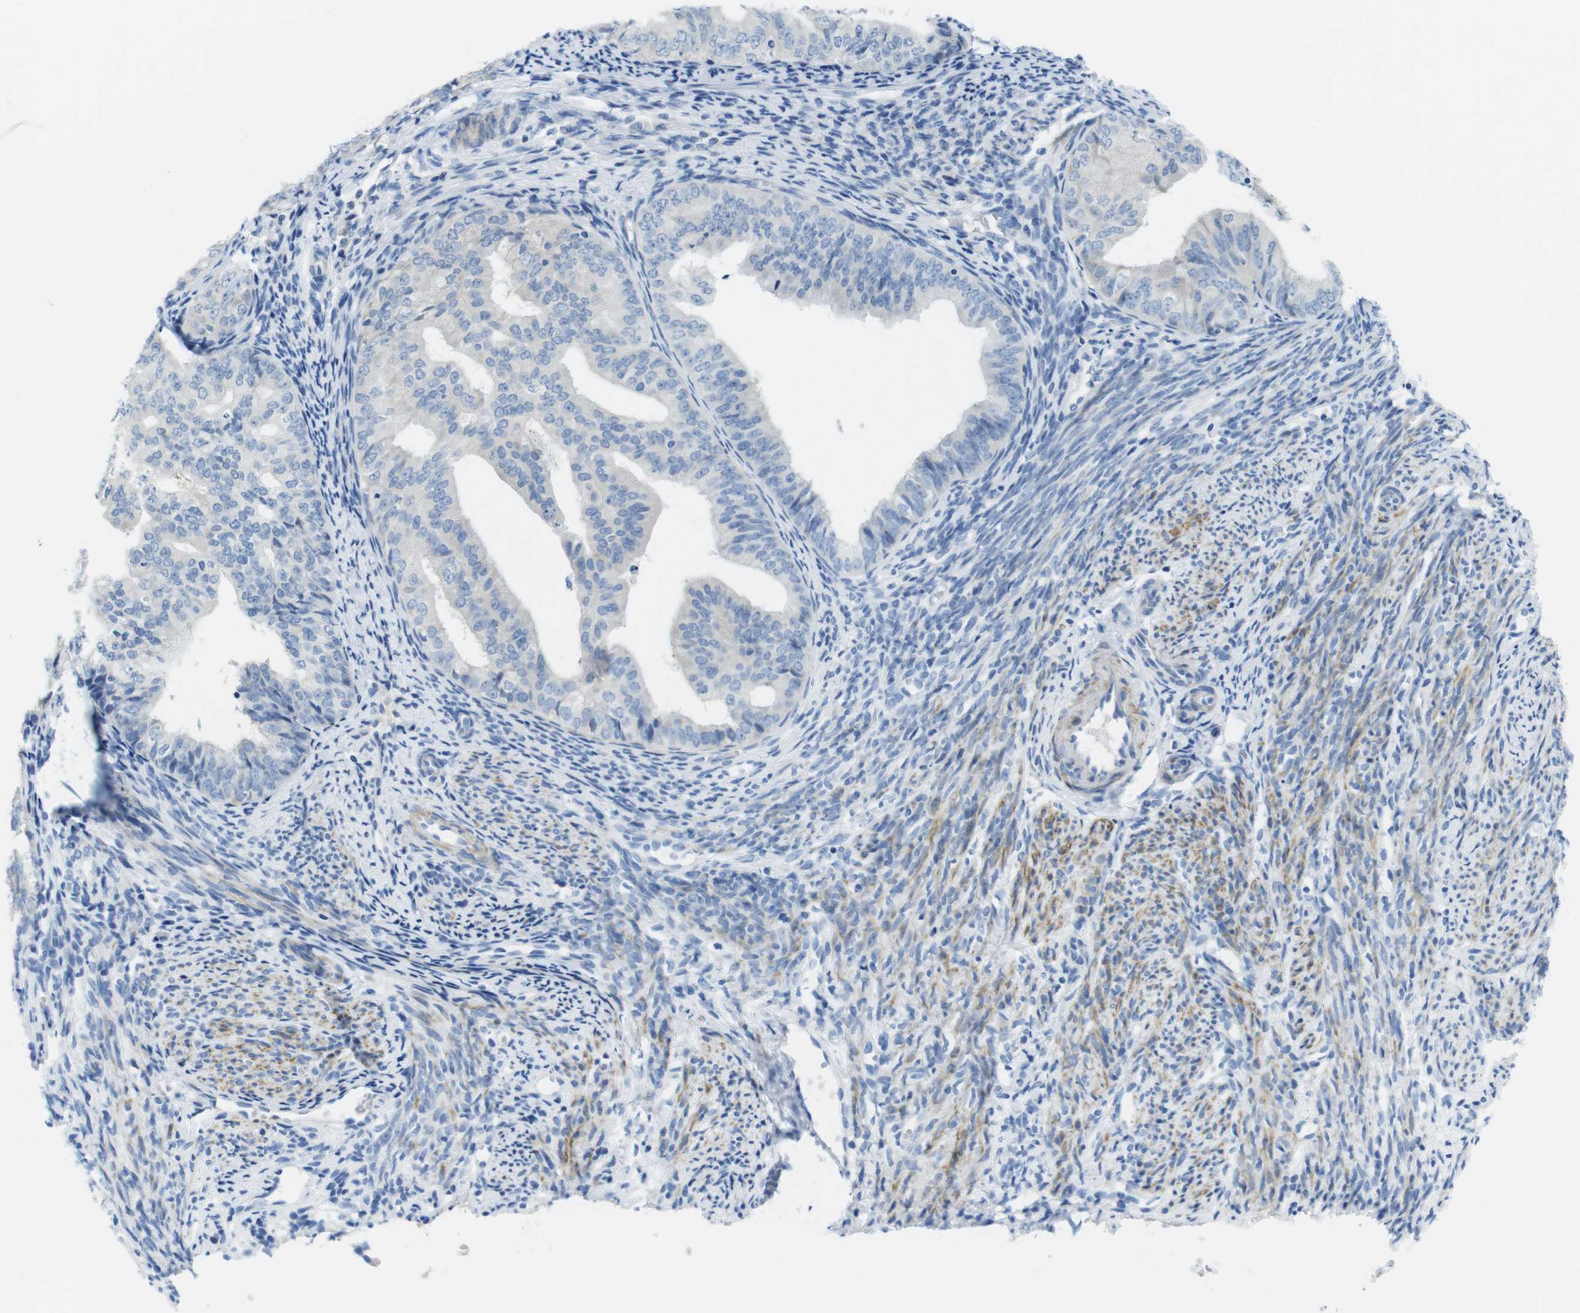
{"staining": {"intensity": "negative", "quantity": "none", "location": "none"}, "tissue": "endometrial cancer", "cell_type": "Tumor cells", "image_type": "cancer", "snomed": [{"axis": "morphology", "description": "Adenocarcinoma, NOS"}, {"axis": "topography", "description": "Endometrium"}], "caption": "The photomicrograph reveals no significant expression in tumor cells of adenocarcinoma (endometrial). (DAB (3,3'-diaminobenzidine) immunohistochemistry (IHC) visualized using brightfield microscopy, high magnification).", "gene": "ASIC5", "patient": {"sex": "female", "age": 63}}